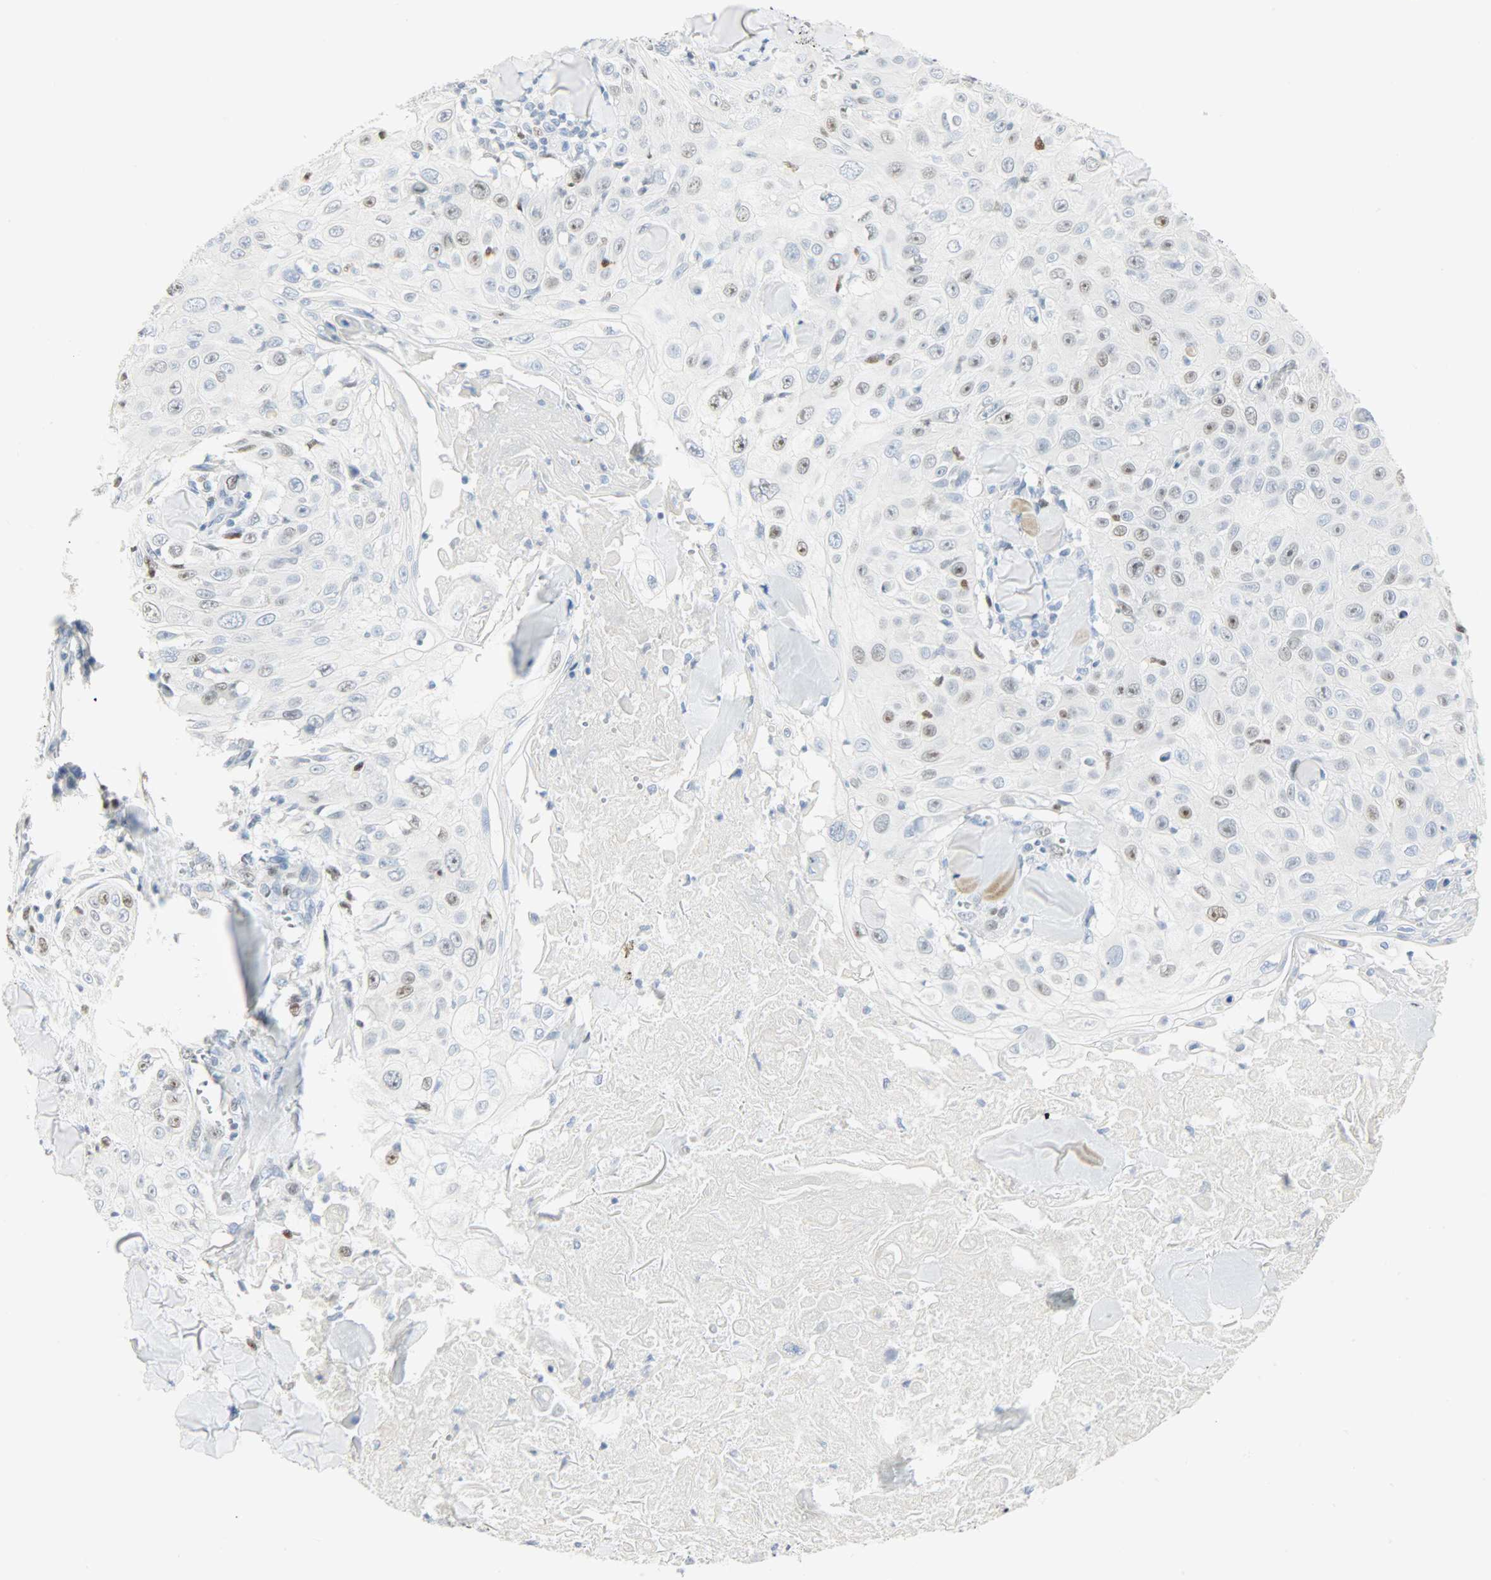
{"staining": {"intensity": "weak", "quantity": "<25%", "location": "nuclear"}, "tissue": "skin cancer", "cell_type": "Tumor cells", "image_type": "cancer", "snomed": [{"axis": "morphology", "description": "Squamous cell carcinoma, NOS"}, {"axis": "topography", "description": "Skin"}], "caption": "An immunohistochemistry micrograph of skin cancer (squamous cell carcinoma) is shown. There is no staining in tumor cells of skin cancer (squamous cell carcinoma).", "gene": "HELLS", "patient": {"sex": "male", "age": 86}}